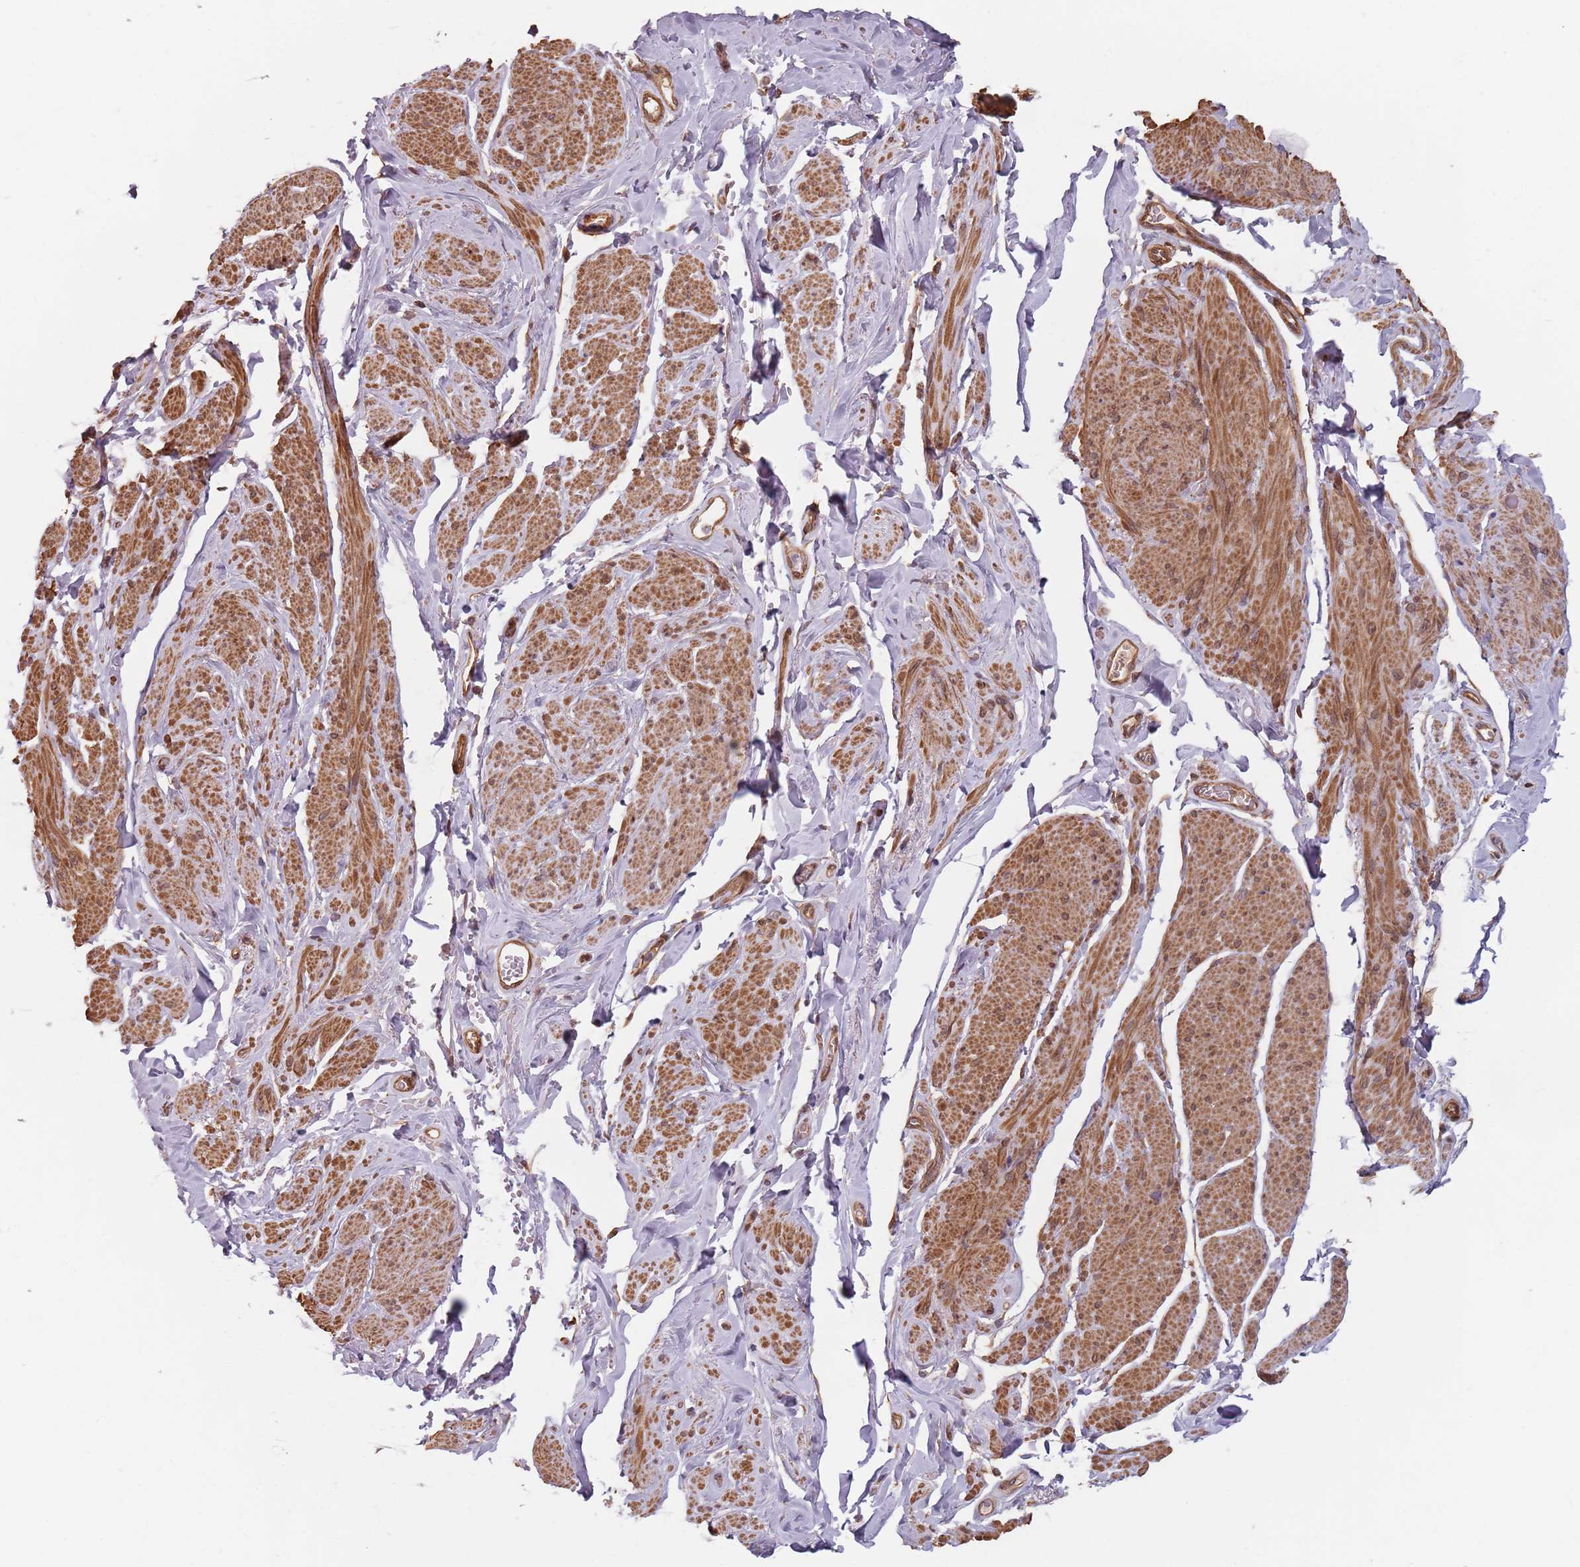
{"staining": {"intensity": "moderate", "quantity": "25%-75%", "location": "cytoplasmic/membranous"}, "tissue": "smooth muscle", "cell_type": "Smooth muscle cells", "image_type": "normal", "snomed": [{"axis": "morphology", "description": "Normal tissue, NOS"}, {"axis": "topography", "description": "Smooth muscle"}, {"axis": "topography", "description": "Peripheral nerve tissue"}], "caption": "IHC (DAB (3,3'-diaminobenzidine)) staining of benign smooth muscle demonstrates moderate cytoplasmic/membranous protein expression in about 25%-75% of smooth muscle cells.", "gene": "NOTCH3", "patient": {"sex": "male", "age": 69}}